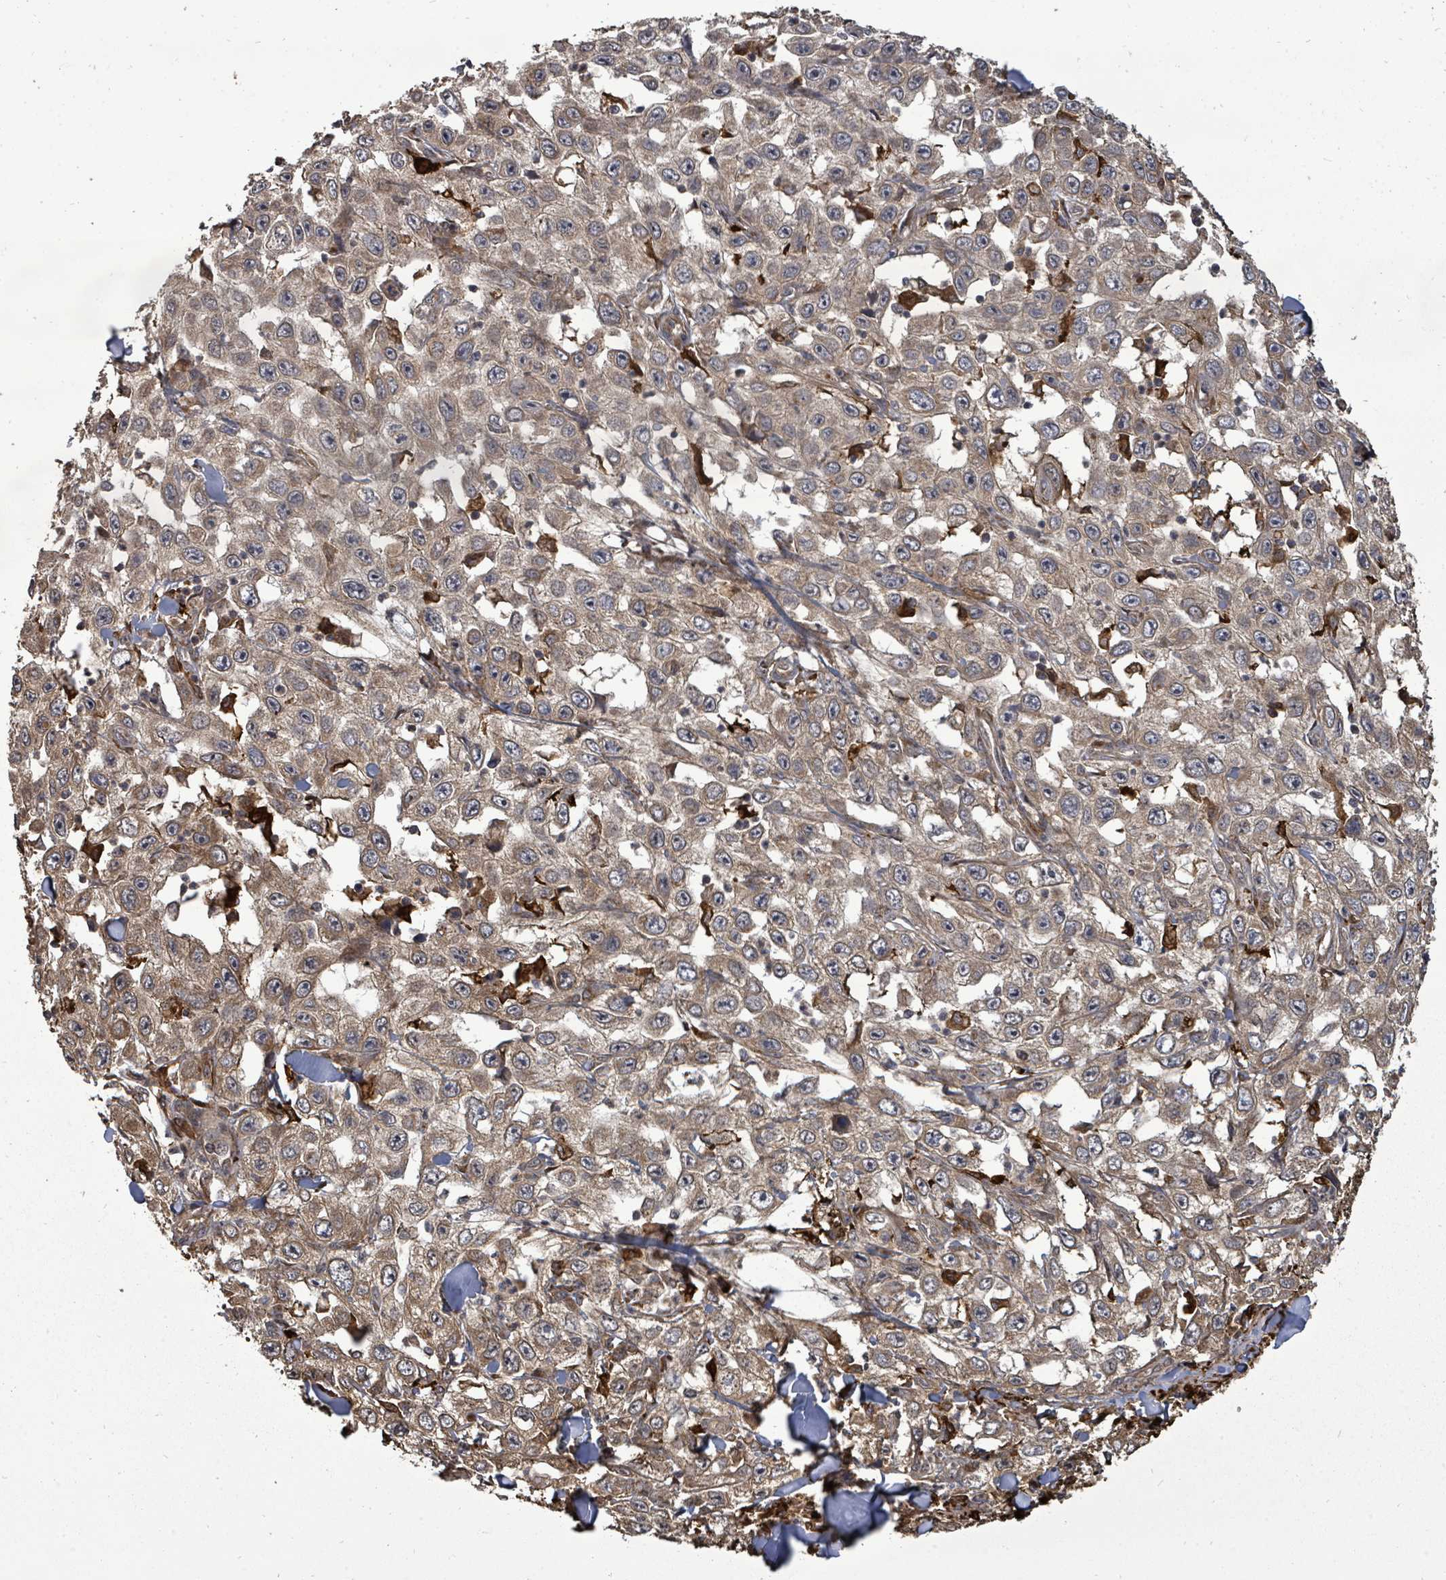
{"staining": {"intensity": "weak", "quantity": ">75%", "location": "cytoplasmic/membranous"}, "tissue": "skin cancer", "cell_type": "Tumor cells", "image_type": "cancer", "snomed": [{"axis": "morphology", "description": "Squamous cell carcinoma, NOS"}, {"axis": "topography", "description": "Skin"}], "caption": "High-magnification brightfield microscopy of skin squamous cell carcinoma stained with DAB (3,3'-diaminobenzidine) (brown) and counterstained with hematoxylin (blue). tumor cells exhibit weak cytoplasmic/membranous expression is appreciated in approximately>75% of cells.", "gene": "EIF3C", "patient": {"sex": "male", "age": 82}}